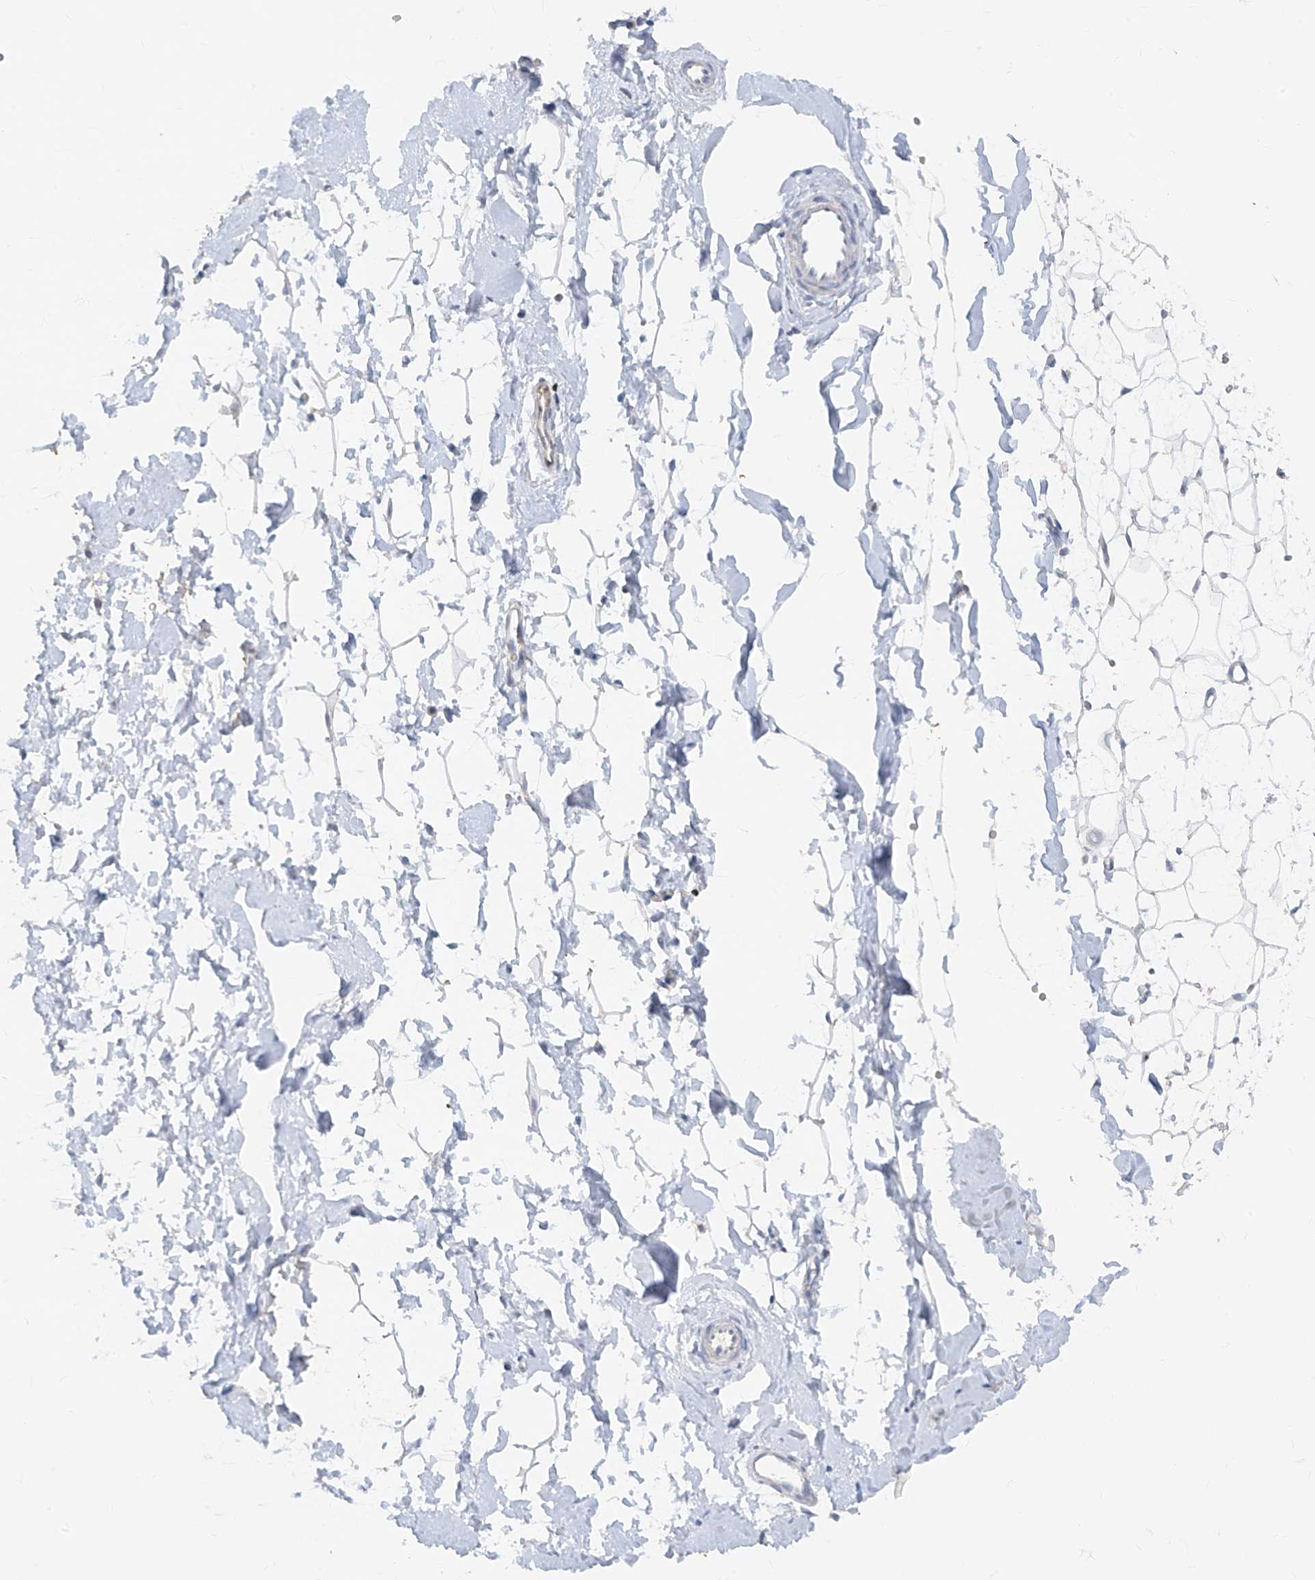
{"staining": {"intensity": "negative", "quantity": "none", "location": "none"}, "tissue": "adipose tissue", "cell_type": "Adipocytes", "image_type": "normal", "snomed": [{"axis": "morphology", "description": "Normal tissue, NOS"}, {"axis": "topography", "description": "Breast"}], "caption": "This is an IHC image of benign adipose tissue. There is no positivity in adipocytes.", "gene": "TBX21", "patient": {"sex": "female", "age": 23}}